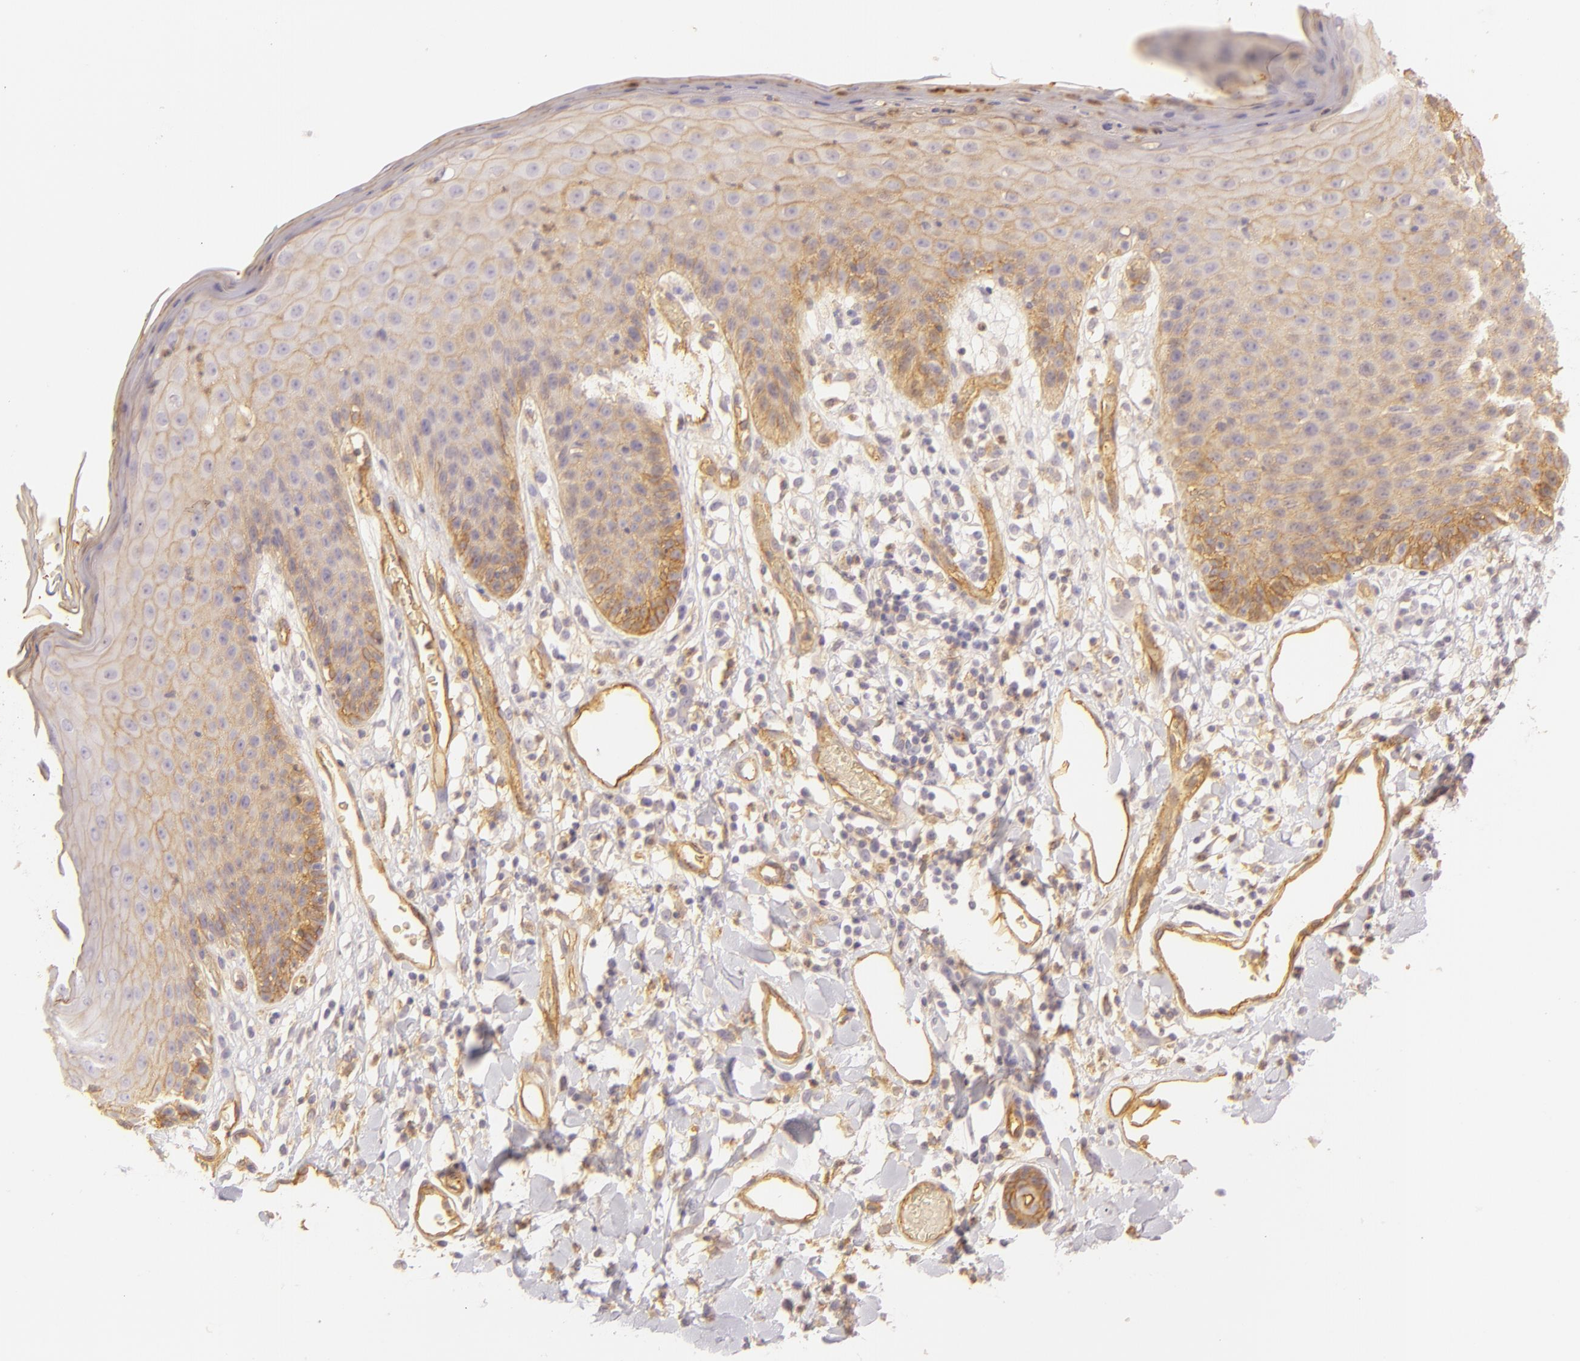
{"staining": {"intensity": "weak", "quantity": ">75%", "location": "cytoplasmic/membranous"}, "tissue": "skin", "cell_type": "Epidermal cells", "image_type": "normal", "snomed": [{"axis": "morphology", "description": "Normal tissue, NOS"}, {"axis": "topography", "description": "Vulva"}, {"axis": "topography", "description": "Peripheral nerve tissue"}], "caption": "Protein expression analysis of normal skin demonstrates weak cytoplasmic/membranous expression in about >75% of epidermal cells. (IHC, brightfield microscopy, high magnification).", "gene": "CD59", "patient": {"sex": "female", "age": 68}}